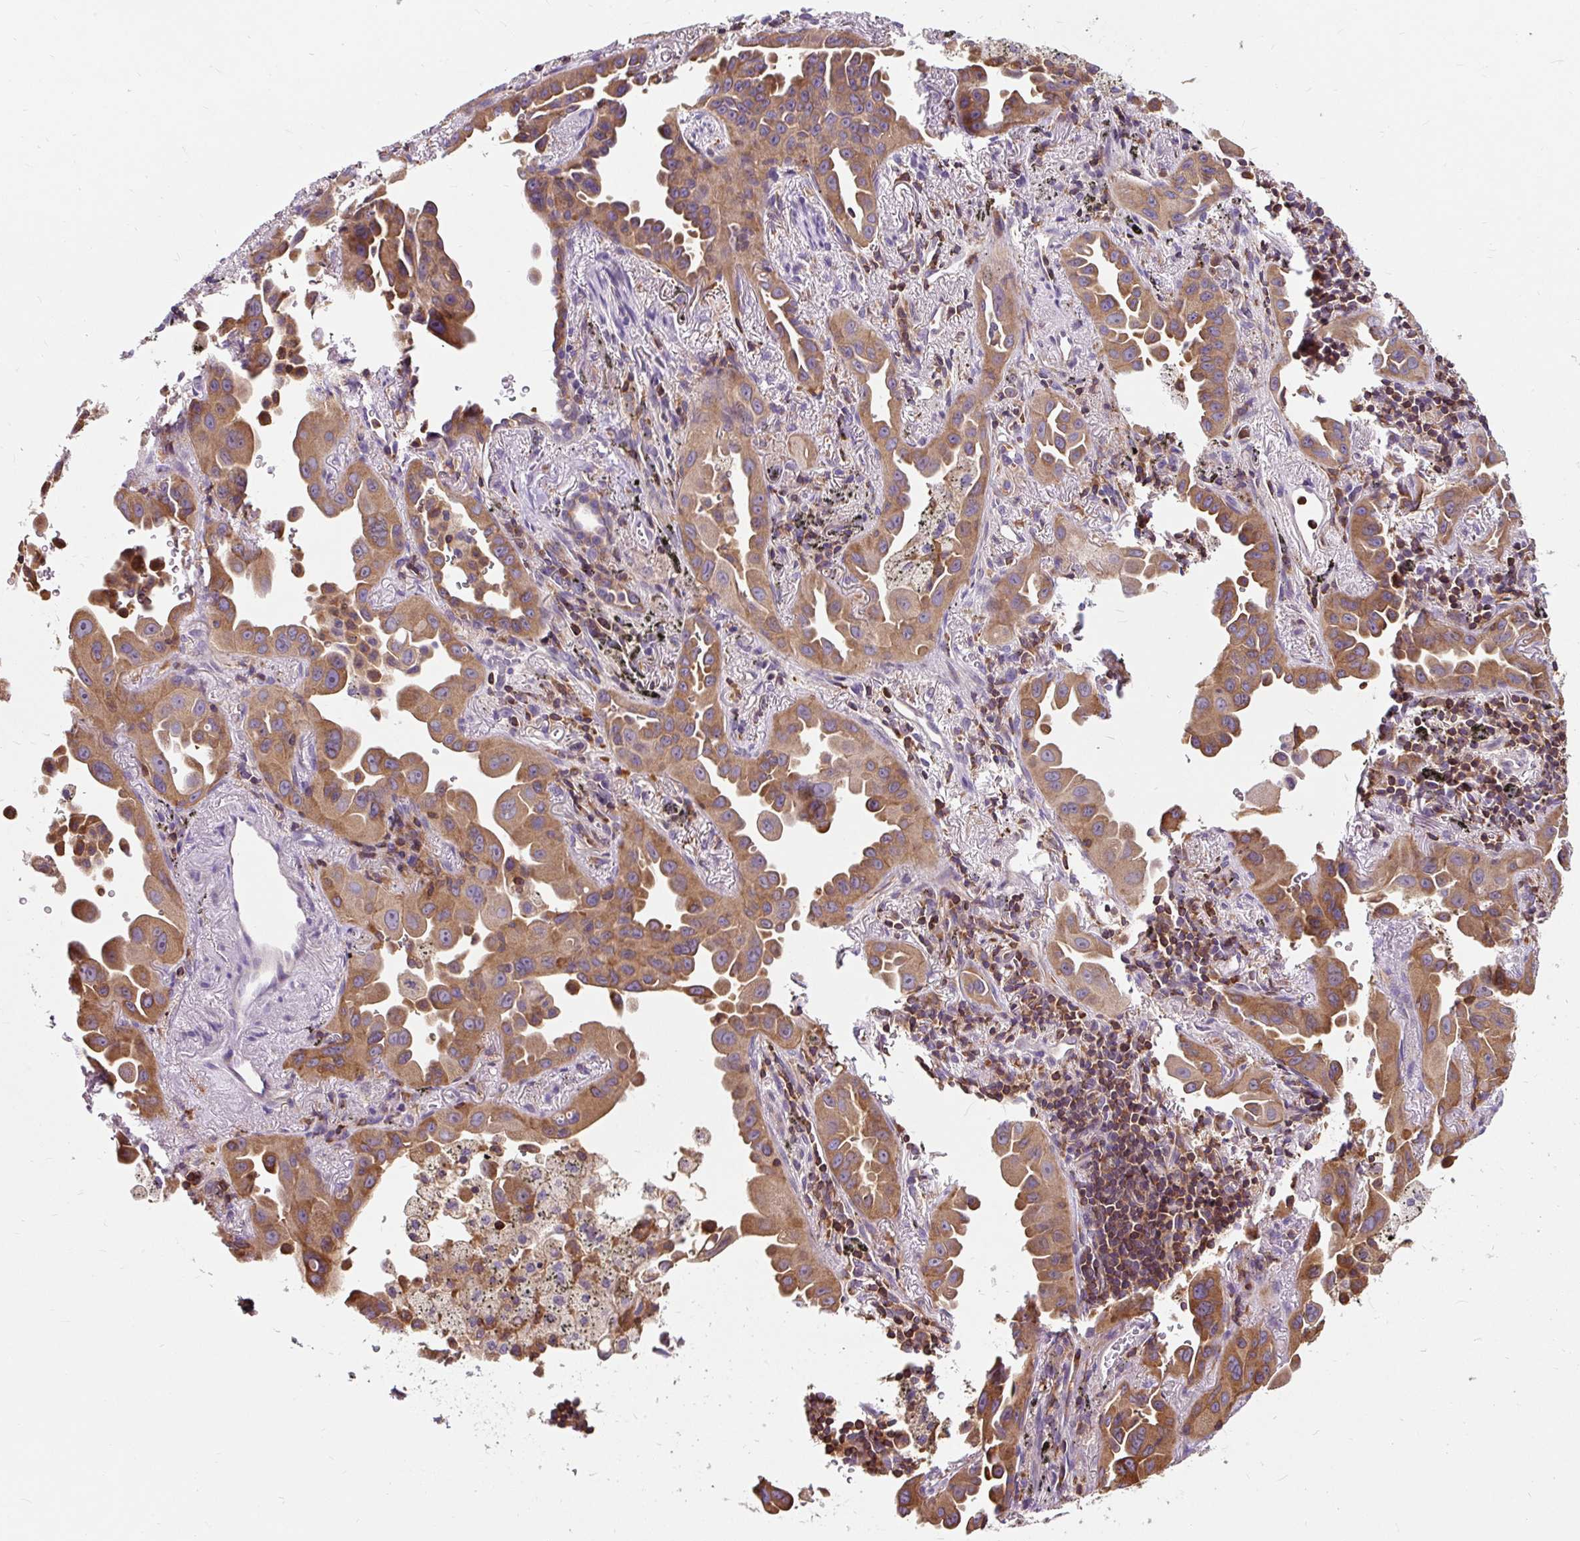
{"staining": {"intensity": "moderate", "quantity": ">75%", "location": "cytoplasmic/membranous"}, "tissue": "lung cancer", "cell_type": "Tumor cells", "image_type": "cancer", "snomed": [{"axis": "morphology", "description": "Adenocarcinoma, NOS"}, {"axis": "topography", "description": "Lung"}], "caption": "Moderate cytoplasmic/membranous positivity is identified in about >75% of tumor cells in lung cancer (adenocarcinoma). (DAB (3,3'-diaminobenzidine) IHC, brown staining for protein, blue staining for nuclei).", "gene": "CISD3", "patient": {"sex": "male", "age": 68}}